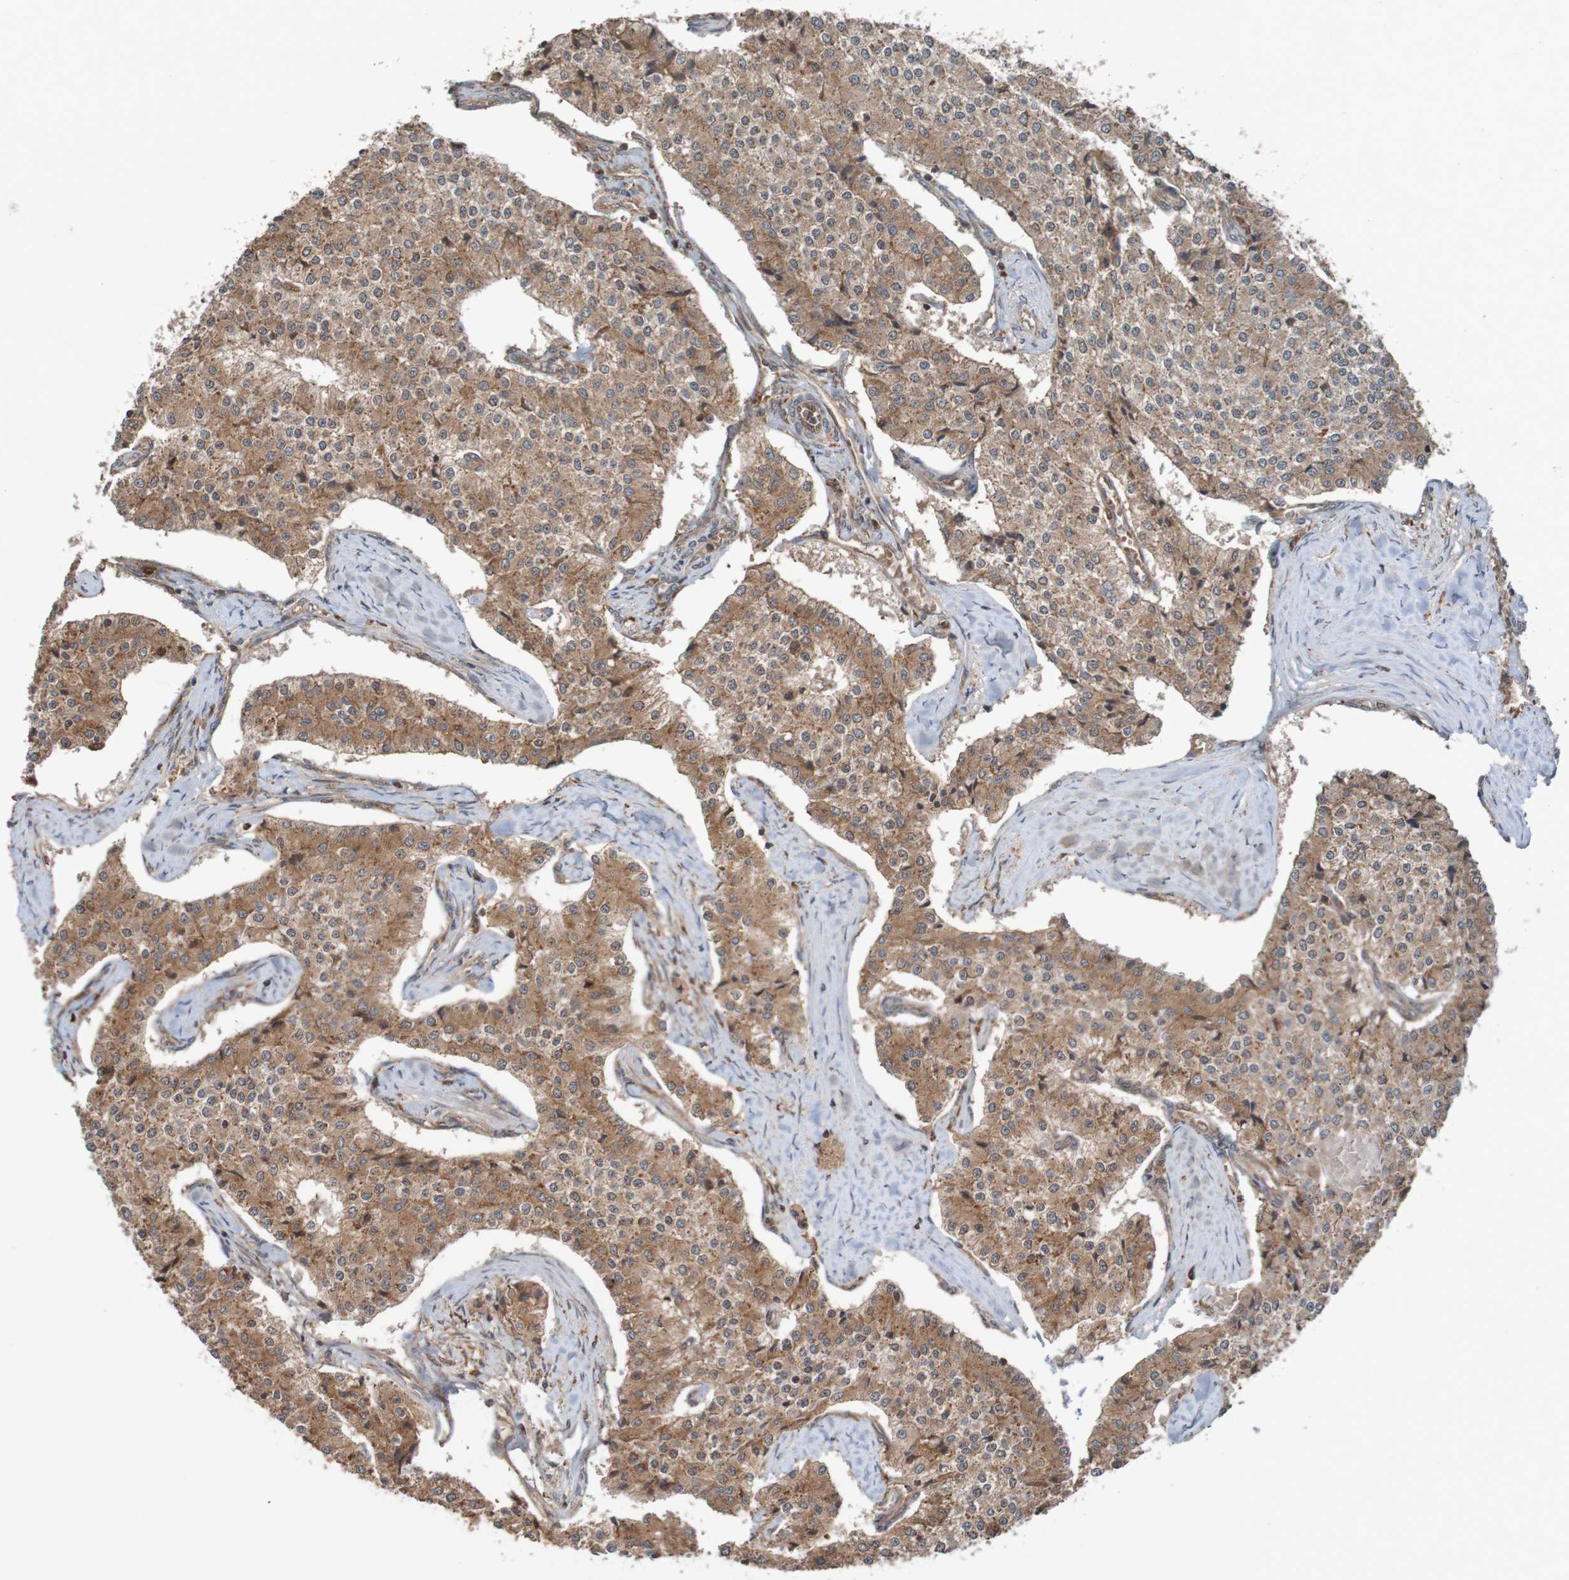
{"staining": {"intensity": "moderate", "quantity": ">75%", "location": "cytoplasmic/membranous"}, "tissue": "carcinoid", "cell_type": "Tumor cells", "image_type": "cancer", "snomed": [{"axis": "morphology", "description": "Carcinoid, malignant, NOS"}, {"axis": "topography", "description": "Colon"}], "caption": "The image exhibits a brown stain indicating the presence of a protein in the cytoplasmic/membranous of tumor cells in carcinoid.", "gene": "ARHGEF11", "patient": {"sex": "female", "age": 52}}